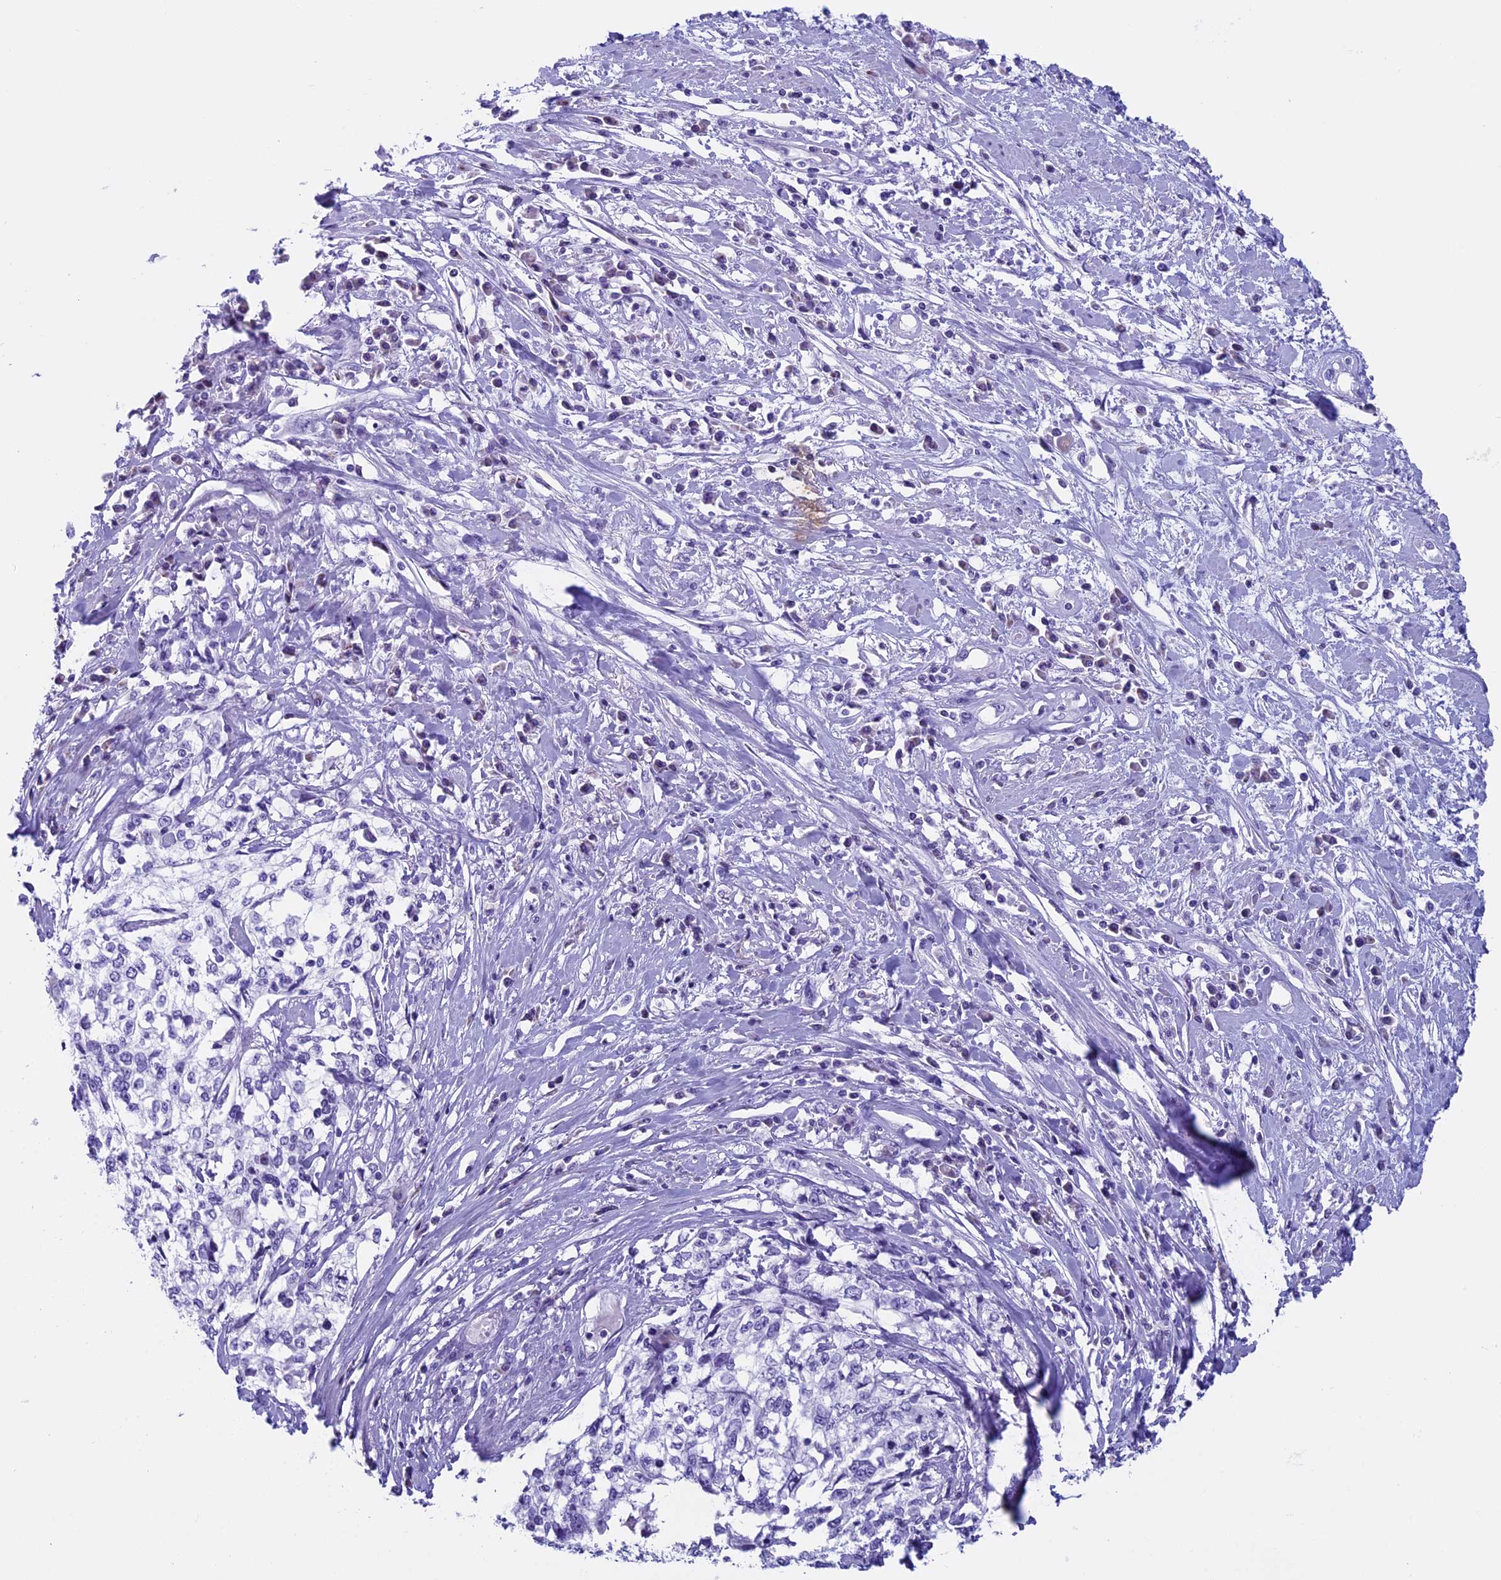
{"staining": {"intensity": "negative", "quantity": "none", "location": "none"}, "tissue": "cervical cancer", "cell_type": "Tumor cells", "image_type": "cancer", "snomed": [{"axis": "morphology", "description": "Squamous cell carcinoma, NOS"}, {"axis": "topography", "description": "Cervix"}], "caption": "Immunohistochemistry (IHC) micrograph of cervical cancer (squamous cell carcinoma) stained for a protein (brown), which shows no expression in tumor cells. (Stains: DAB (3,3'-diaminobenzidine) IHC with hematoxylin counter stain, Microscopy: brightfield microscopy at high magnification).", "gene": "ZNF563", "patient": {"sex": "female", "age": 57}}